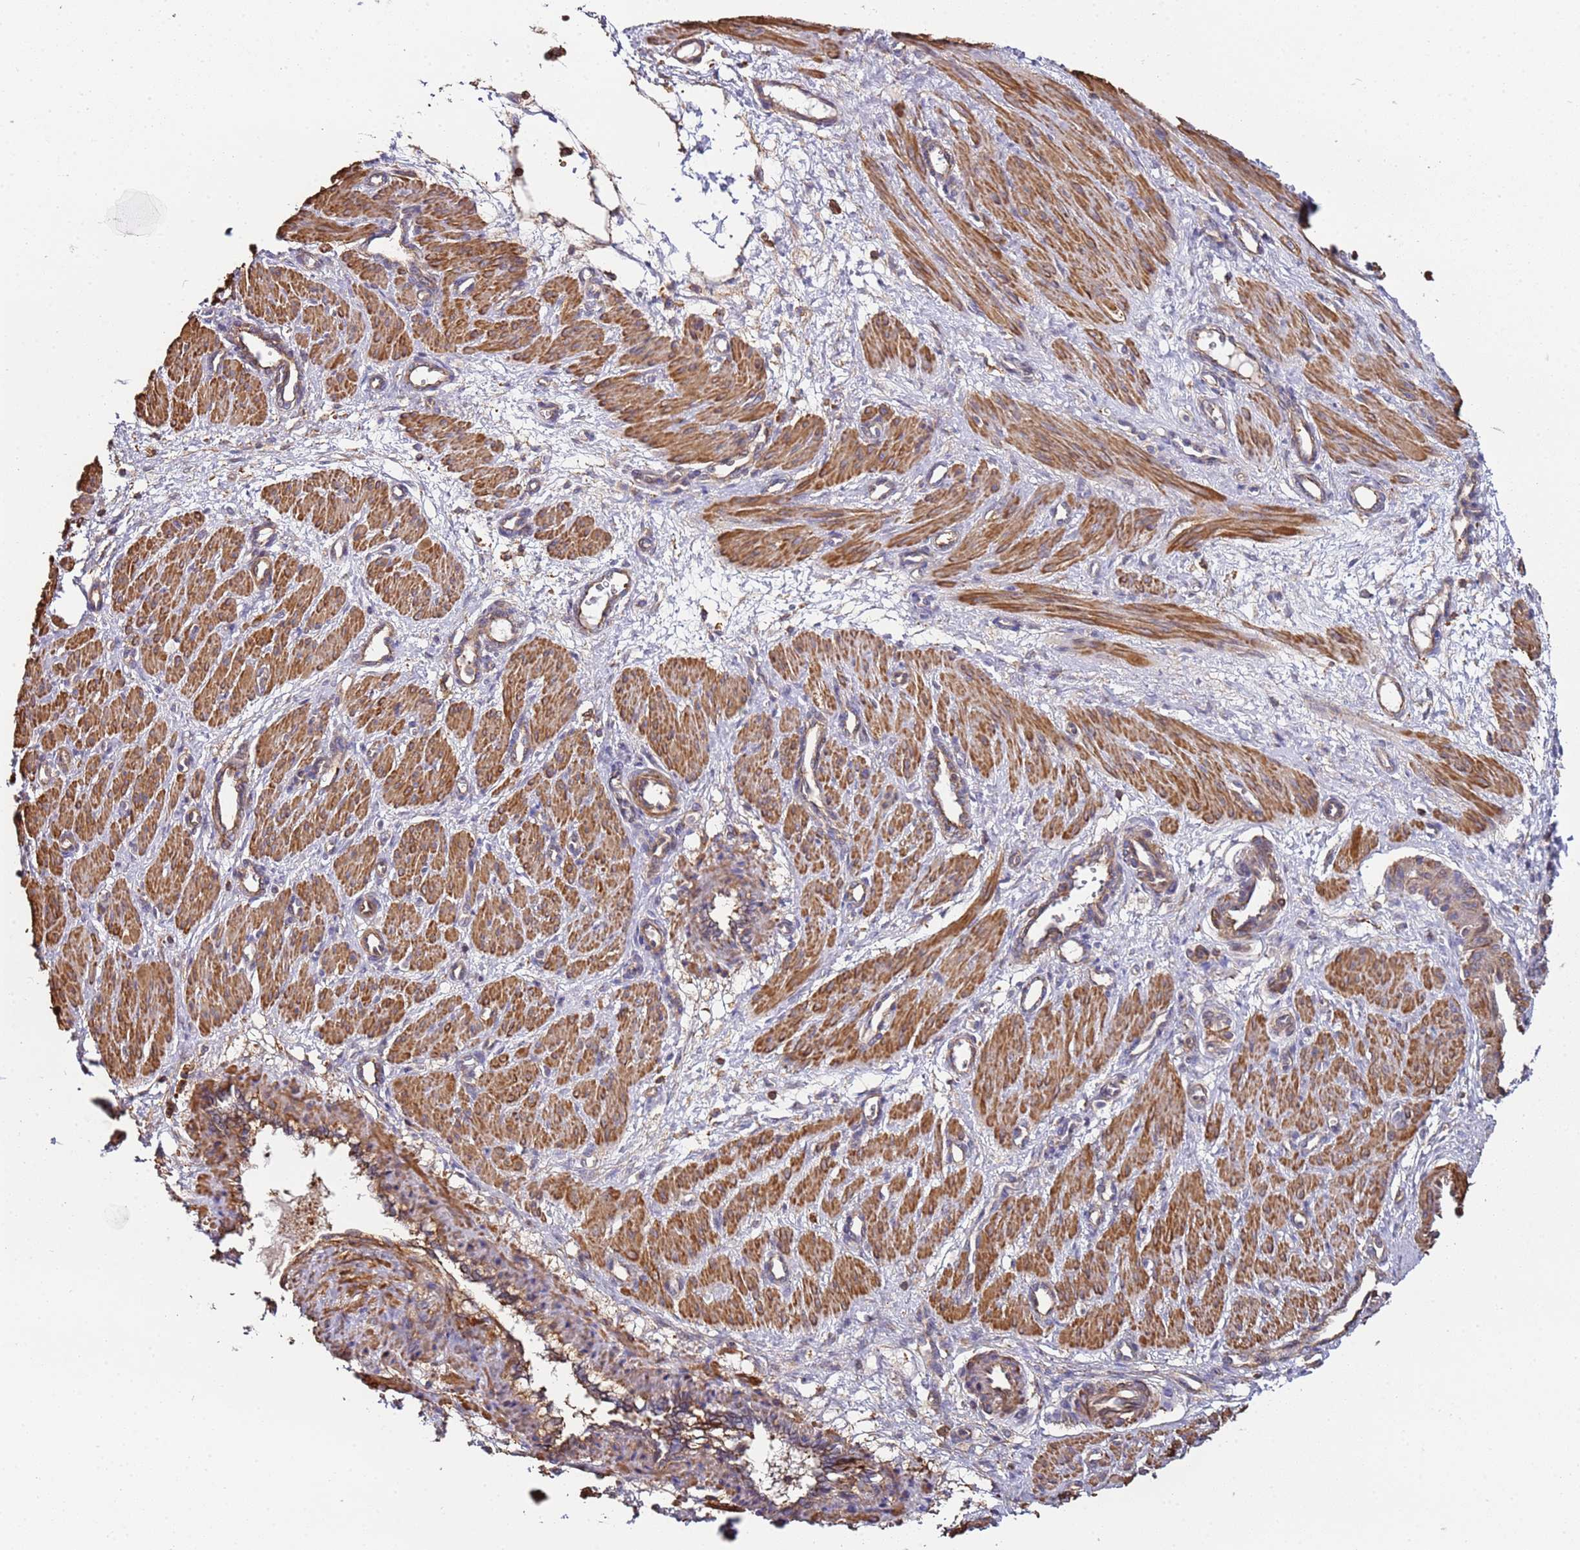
{"staining": {"intensity": "strong", "quantity": ">75%", "location": "cytoplasmic/membranous"}, "tissue": "smooth muscle", "cell_type": "Smooth muscle cells", "image_type": "normal", "snomed": [{"axis": "morphology", "description": "Normal tissue, NOS"}, {"axis": "topography", "description": "Endometrium"}], "caption": "Smooth muscle cells show high levels of strong cytoplasmic/membranous staining in approximately >75% of cells in benign human smooth muscle. The staining is performed using DAB brown chromogen to label protein expression. The nuclei are counter-stained blue using hematoxylin.", "gene": "CYP2U1", "patient": {"sex": "female", "age": 33}}